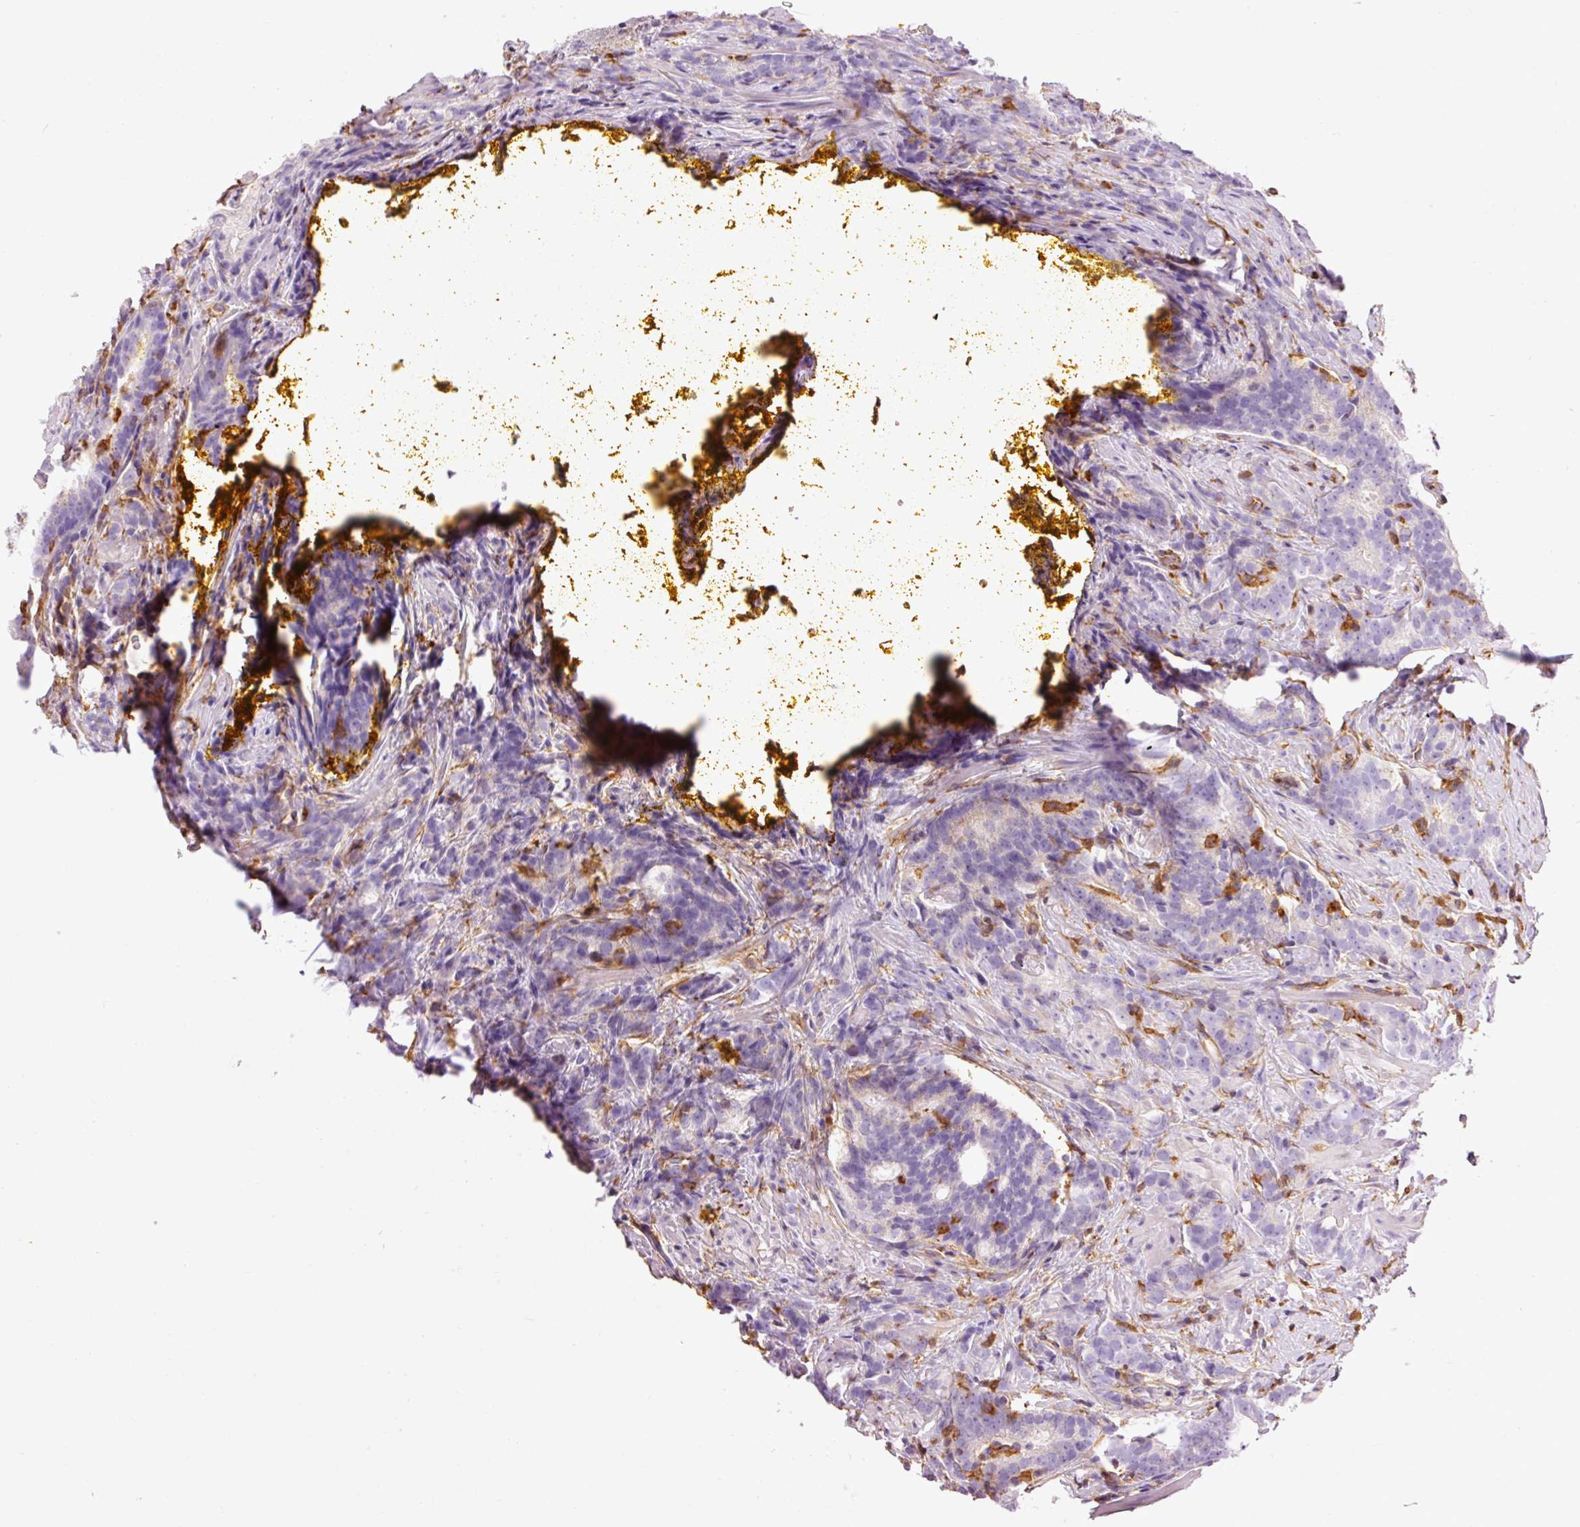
{"staining": {"intensity": "negative", "quantity": "none", "location": "none"}, "tissue": "prostate cancer", "cell_type": "Tumor cells", "image_type": "cancer", "snomed": [{"axis": "morphology", "description": "Adenocarcinoma, High grade"}, {"axis": "topography", "description": "Prostate"}], "caption": "There is no significant staining in tumor cells of prostate cancer (high-grade adenocarcinoma). (Brightfield microscopy of DAB immunohistochemistry (IHC) at high magnification).", "gene": "IL10RB", "patient": {"sex": "male", "age": 64}}